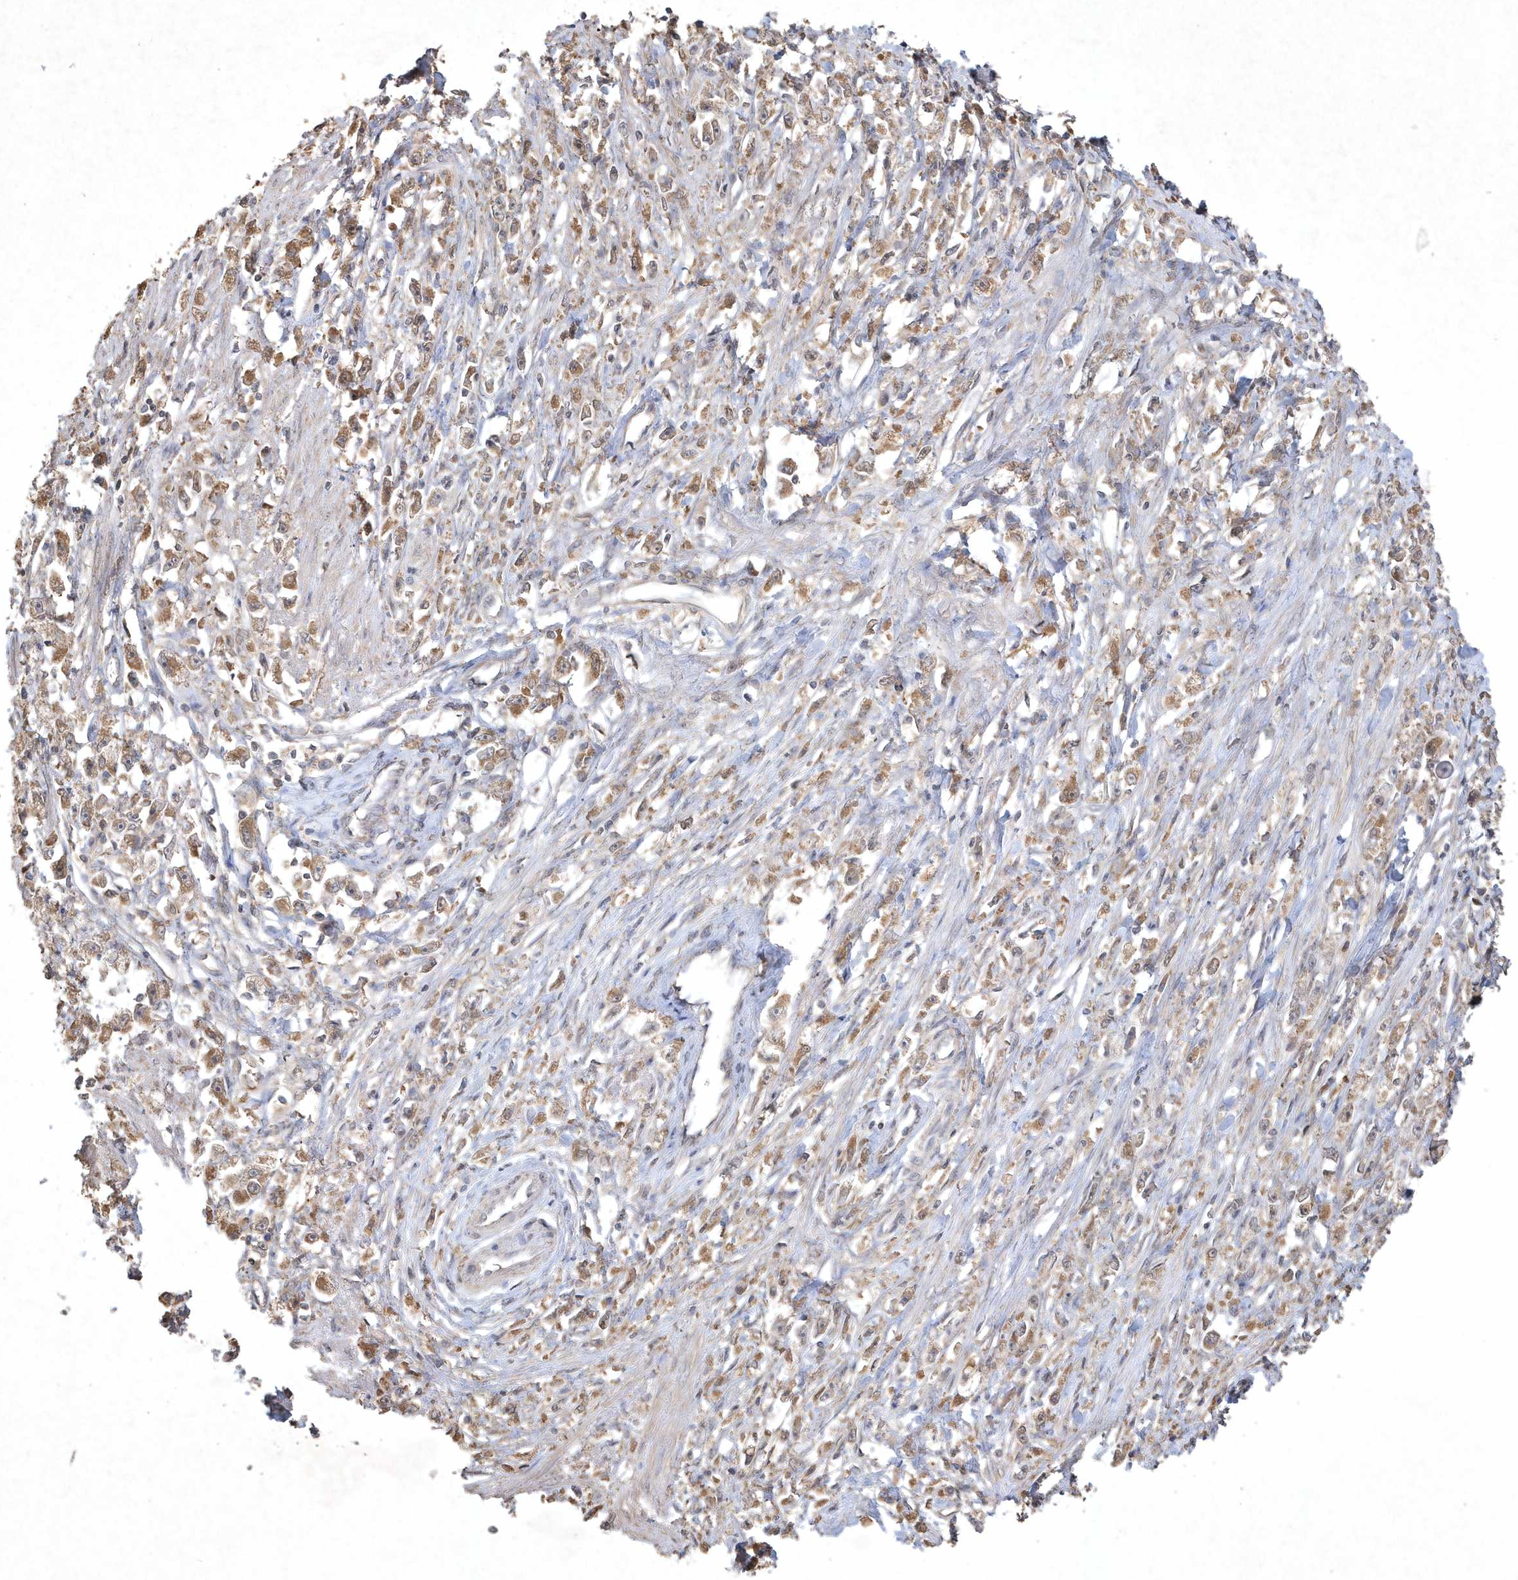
{"staining": {"intensity": "moderate", "quantity": "25%-75%", "location": "cytoplasmic/membranous"}, "tissue": "stomach cancer", "cell_type": "Tumor cells", "image_type": "cancer", "snomed": [{"axis": "morphology", "description": "Adenocarcinoma, NOS"}, {"axis": "topography", "description": "Stomach"}], "caption": "Immunohistochemistry staining of stomach cancer (adenocarcinoma), which demonstrates medium levels of moderate cytoplasmic/membranous staining in approximately 25%-75% of tumor cells indicating moderate cytoplasmic/membranous protein staining. The staining was performed using DAB (3,3'-diaminobenzidine) (brown) for protein detection and nuclei were counterstained in hematoxylin (blue).", "gene": "AKR7A2", "patient": {"sex": "female", "age": 59}}